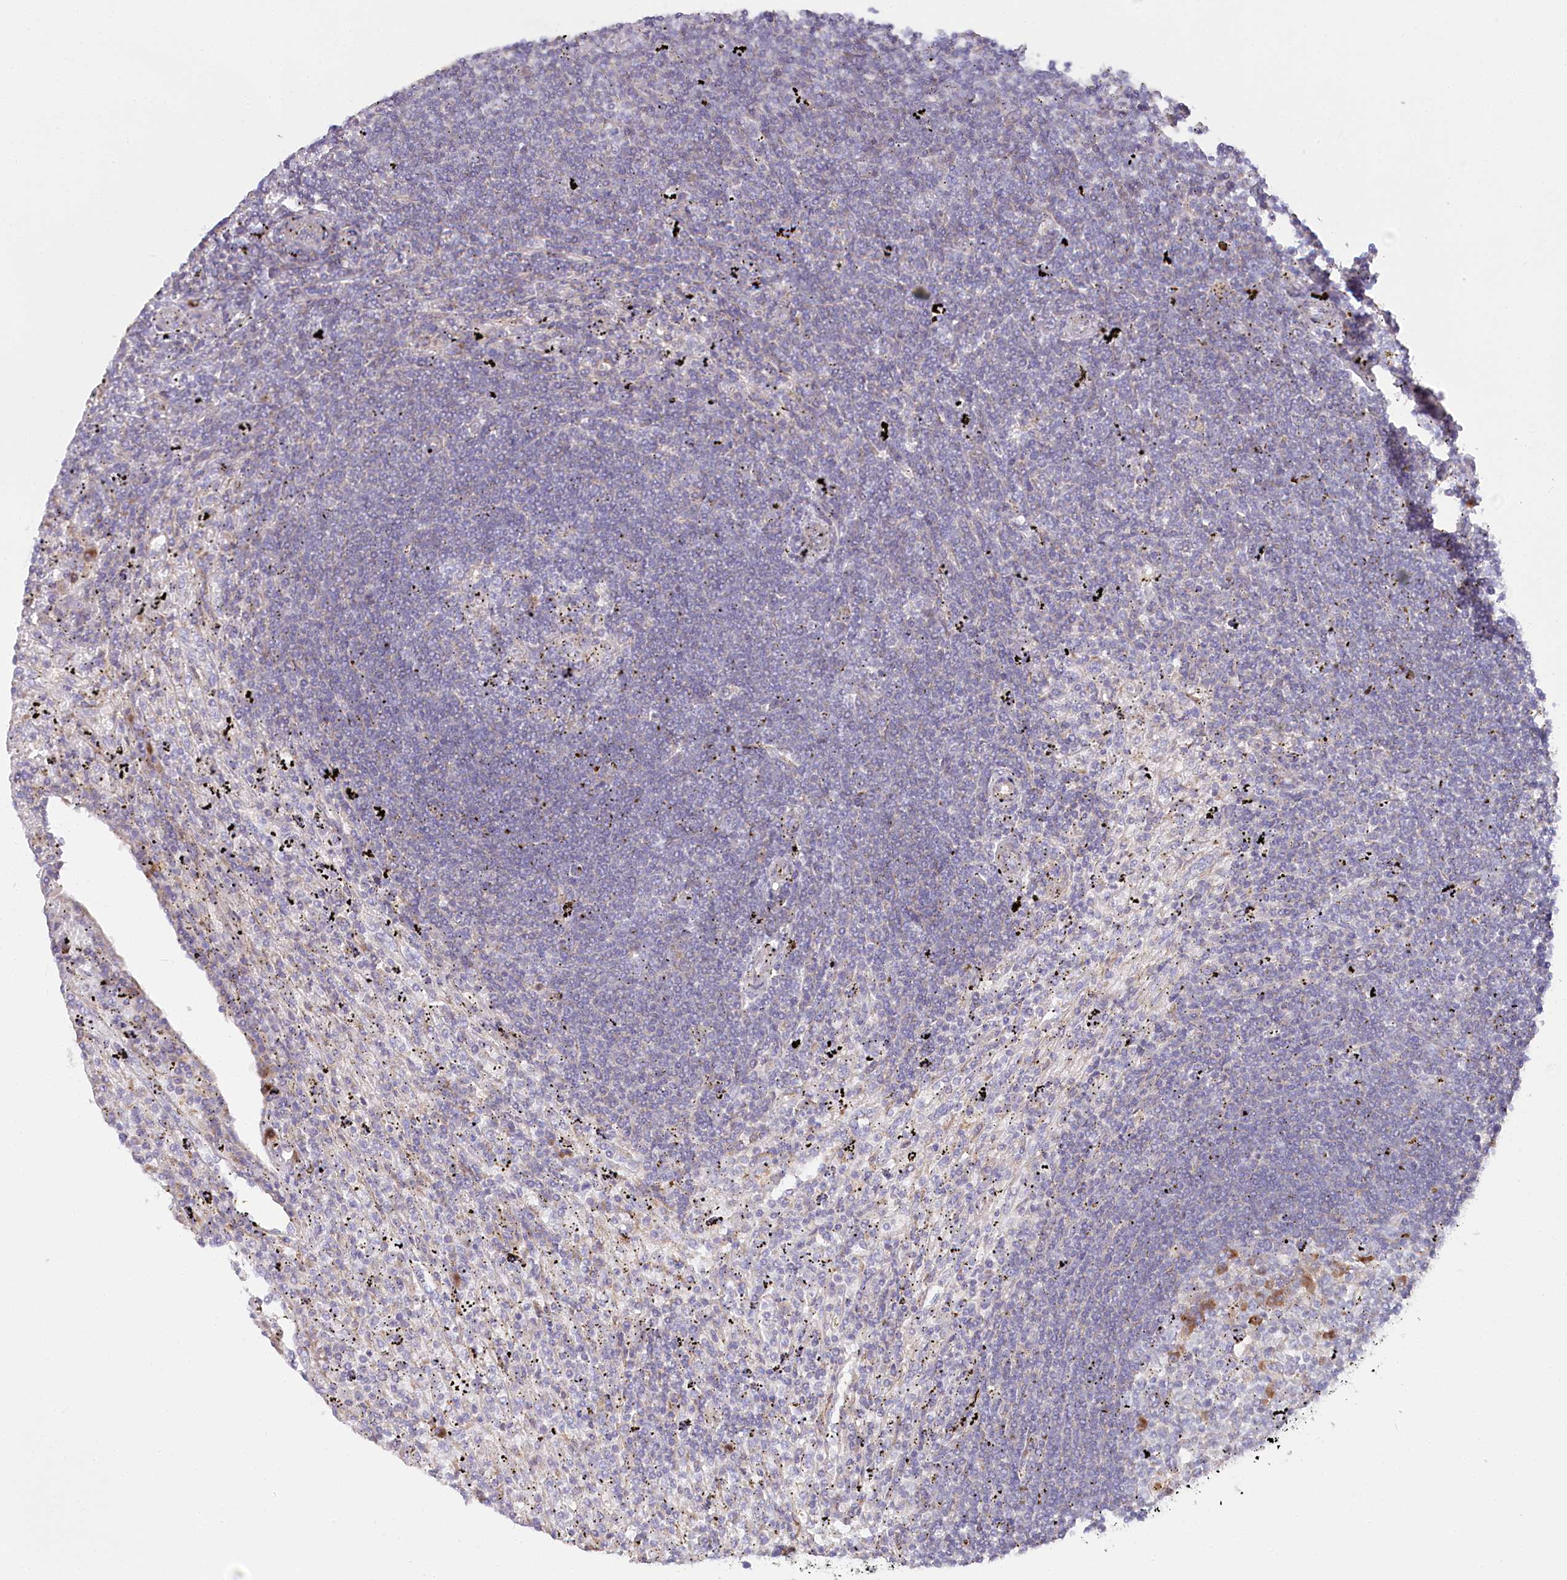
{"staining": {"intensity": "negative", "quantity": "none", "location": "none"}, "tissue": "lymphoma", "cell_type": "Tumor cells", "image_type": "cancer", "snomed": [{"axis": "morphology", "description": "Malignant lymphoma, non-Hodgkin's type, Low grade"}, {"axis": "topography", "description": "Spleen"}], "caption": "Lymphoma was stained to show a protein in brown. There is no significant positivity in tumor cells.", "gene": "POGLUT1", "patient": {"sex": "male", "age": 76}}